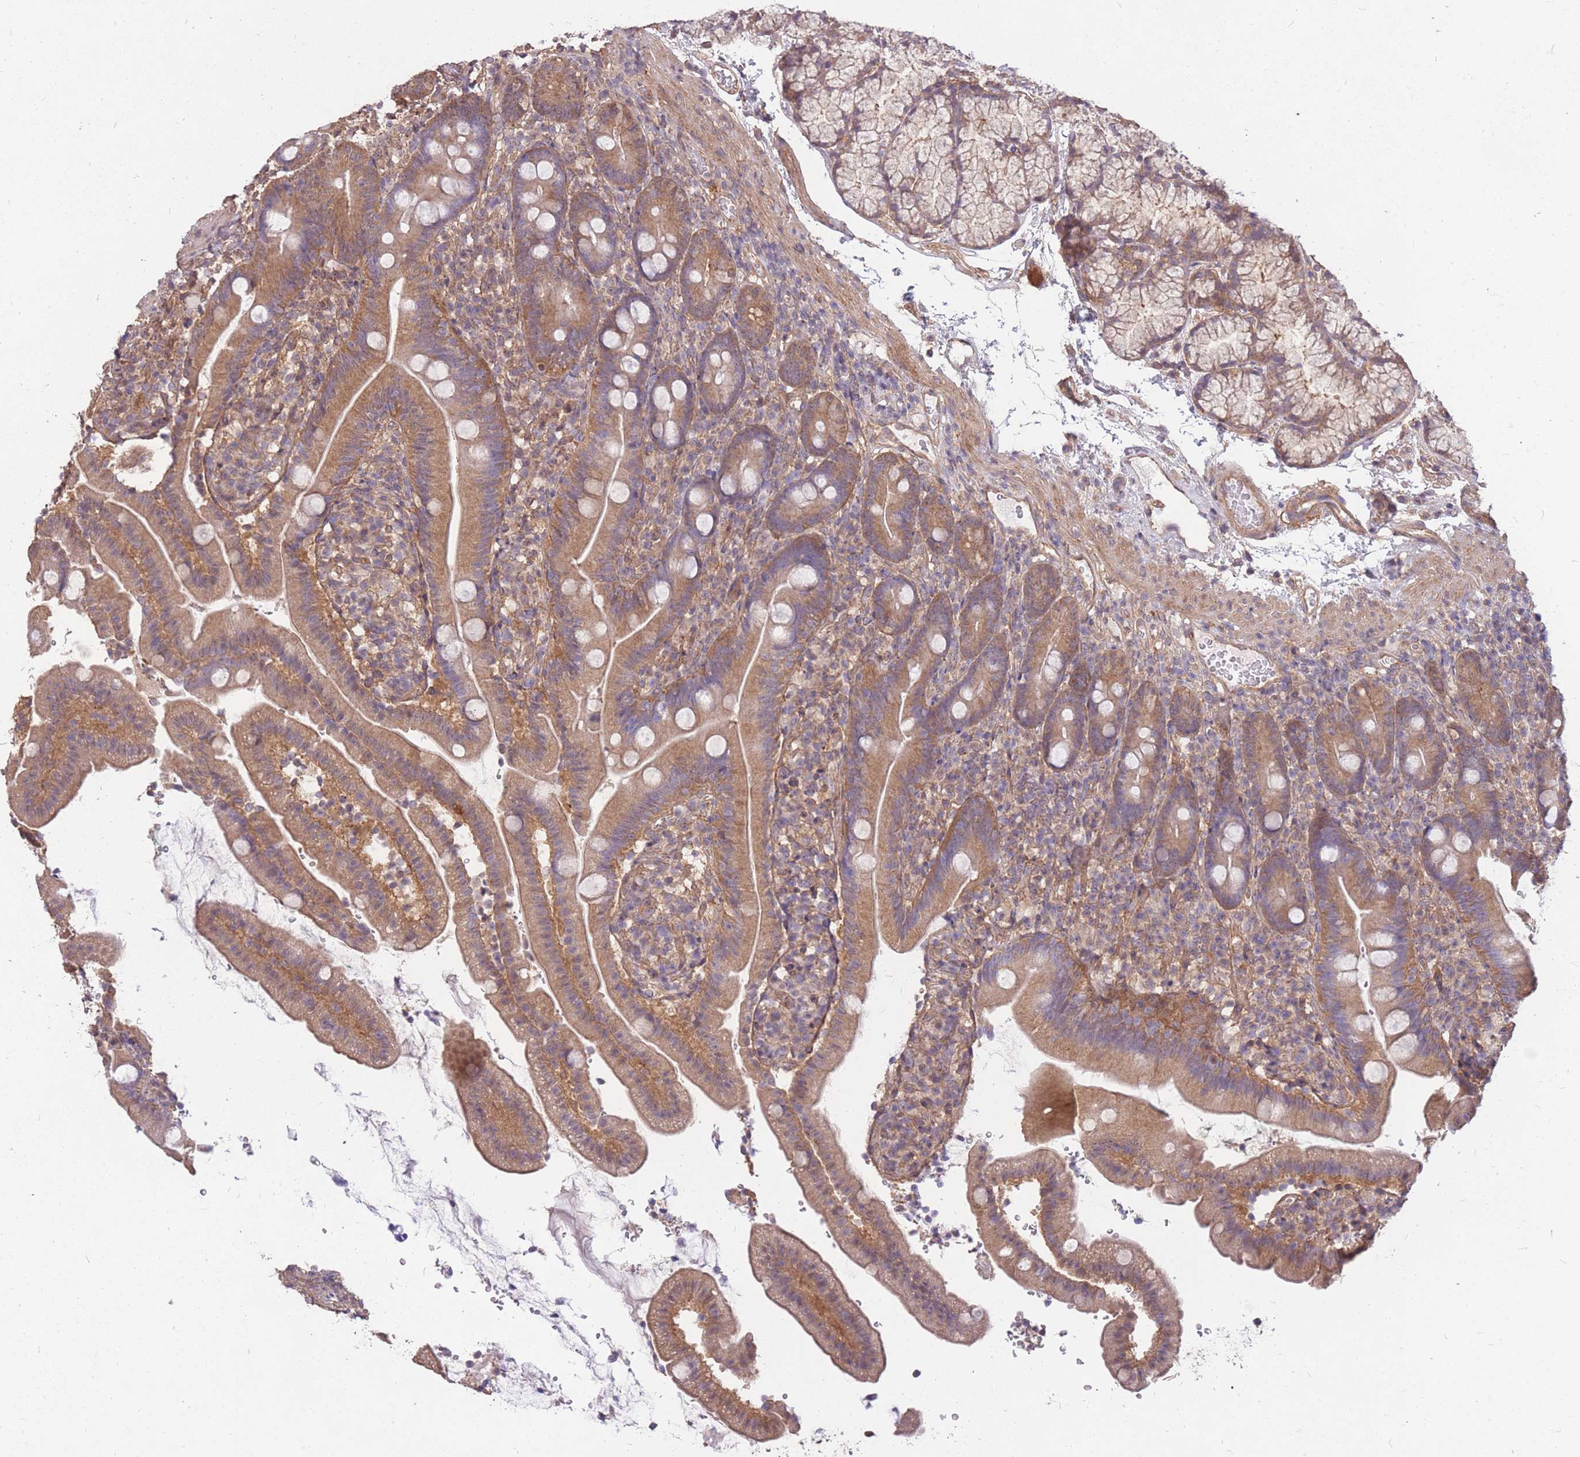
{"staining": {"intensity": "moderate", "quantity": ">75%", "location": "cytoplasmic/membranous"}, "tissue": "duodenum", "cell_type": "Glandular cells", "image_type": "normal", "snomed": [{"axis": "morphology", "description": "Normal tissue, NOS"}, {"axis": "topography", "description": "Duodenum"}], "caption": "Normal duodenum was stained to show a protein in brown. There is medium levels of moderate cytoplasmic/membranous staining in about >75% of glandular cells. Ihc stains the protein in brown and the nuclei are stained blue.", "gene": "DYNC1LI2", "patient": {"sex": "female", "age": 67}}